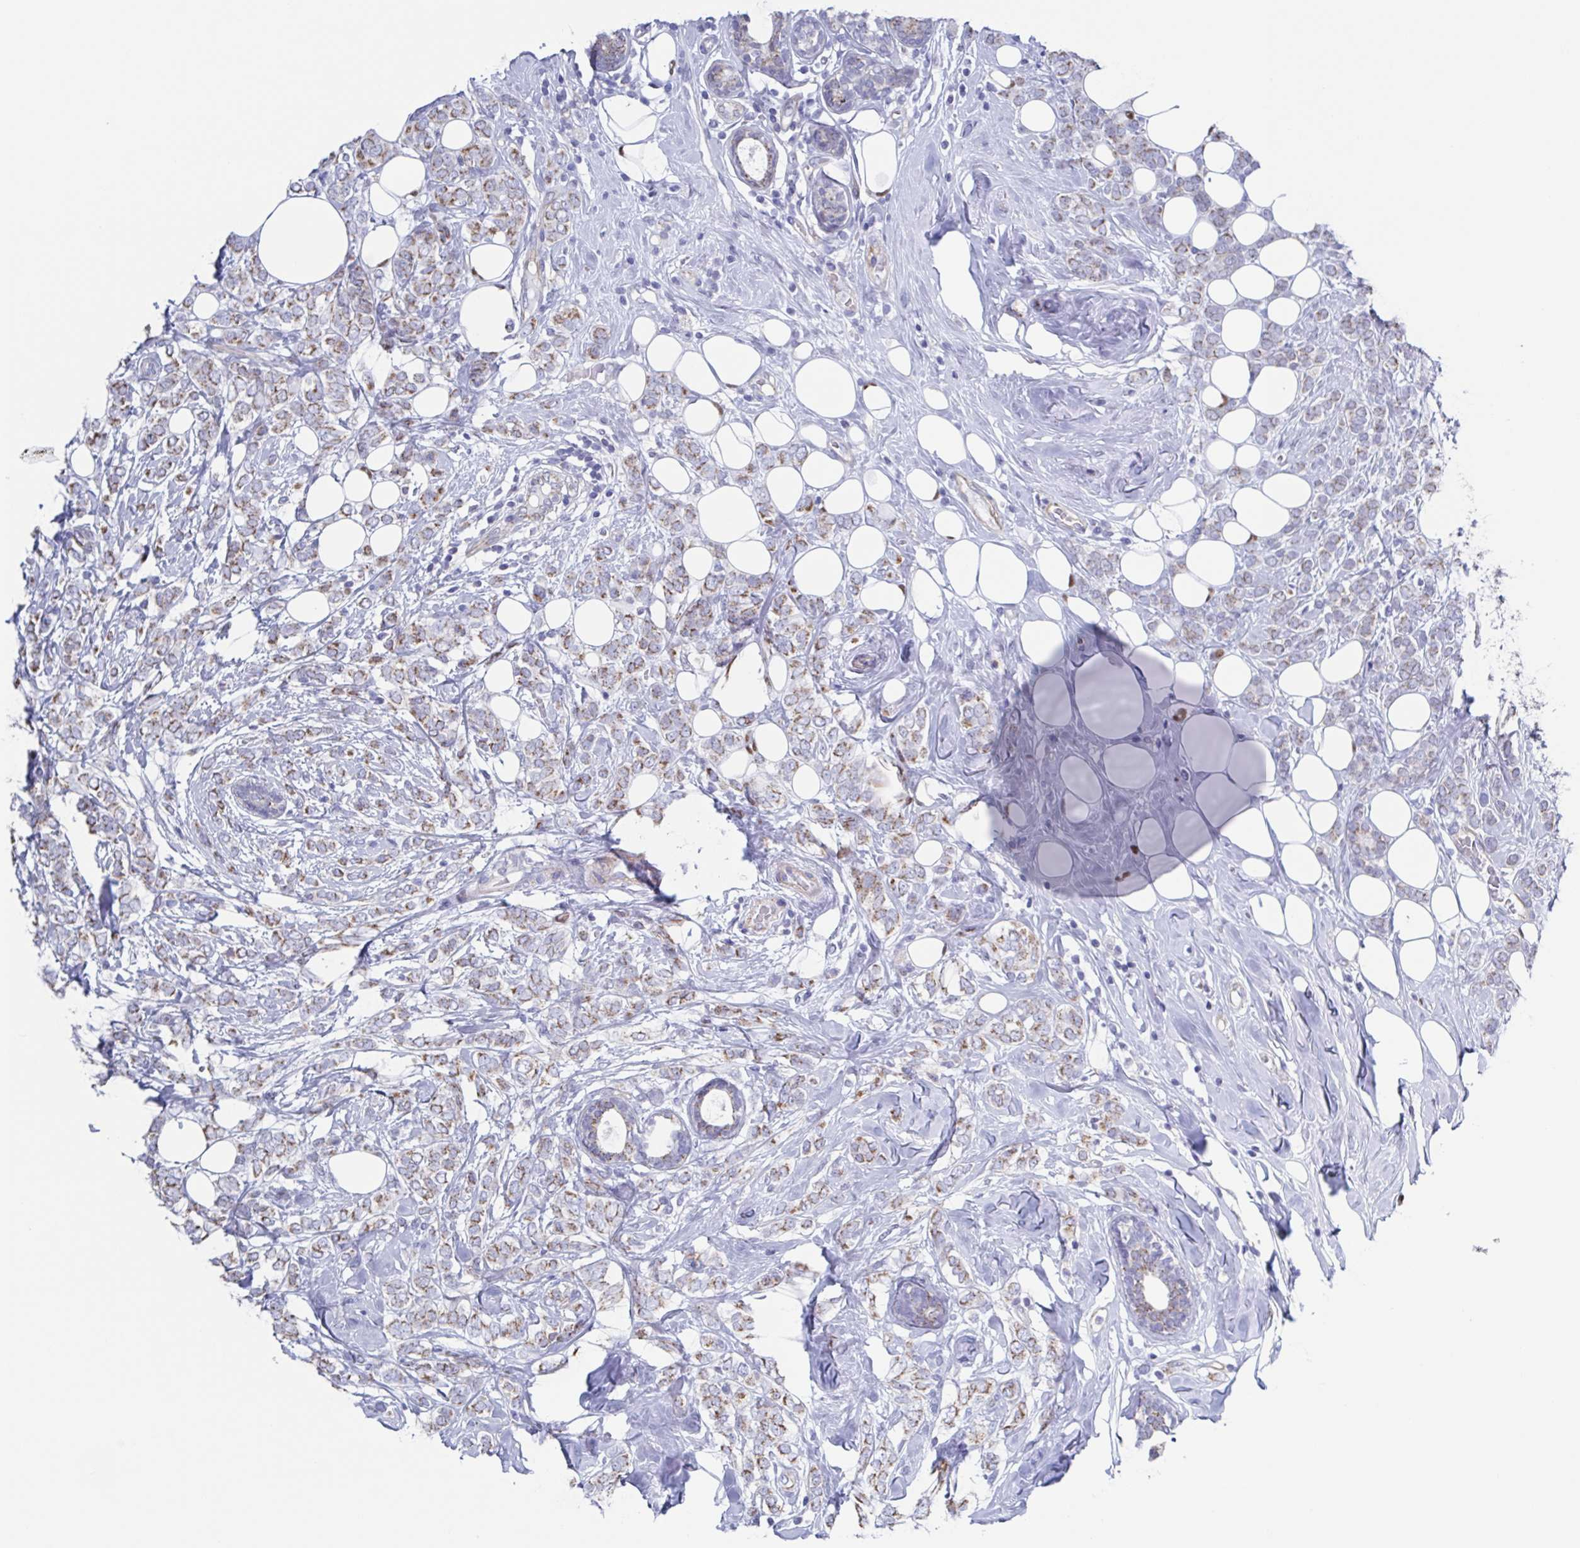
{"staining": {"intensity": "weak", "quantity": "<25%", "location": "cytoplasmic/membranous"}, "tissue": "breast cancer", "cell_type": "Tumor cells", "image_type": "cancer", "snomed": [{"axis": "morphology", "description": "Lobular carcinoma"}, {"axis": "topography", "description": "Breast"}], "caption": "An IHC image of lobular carcinoma (breast) is shown. There is no staining in tumor cells of lobular carcinoma (breast).", "gene": "PBOV1", "patient": {"sex": "female", "age": 49}}